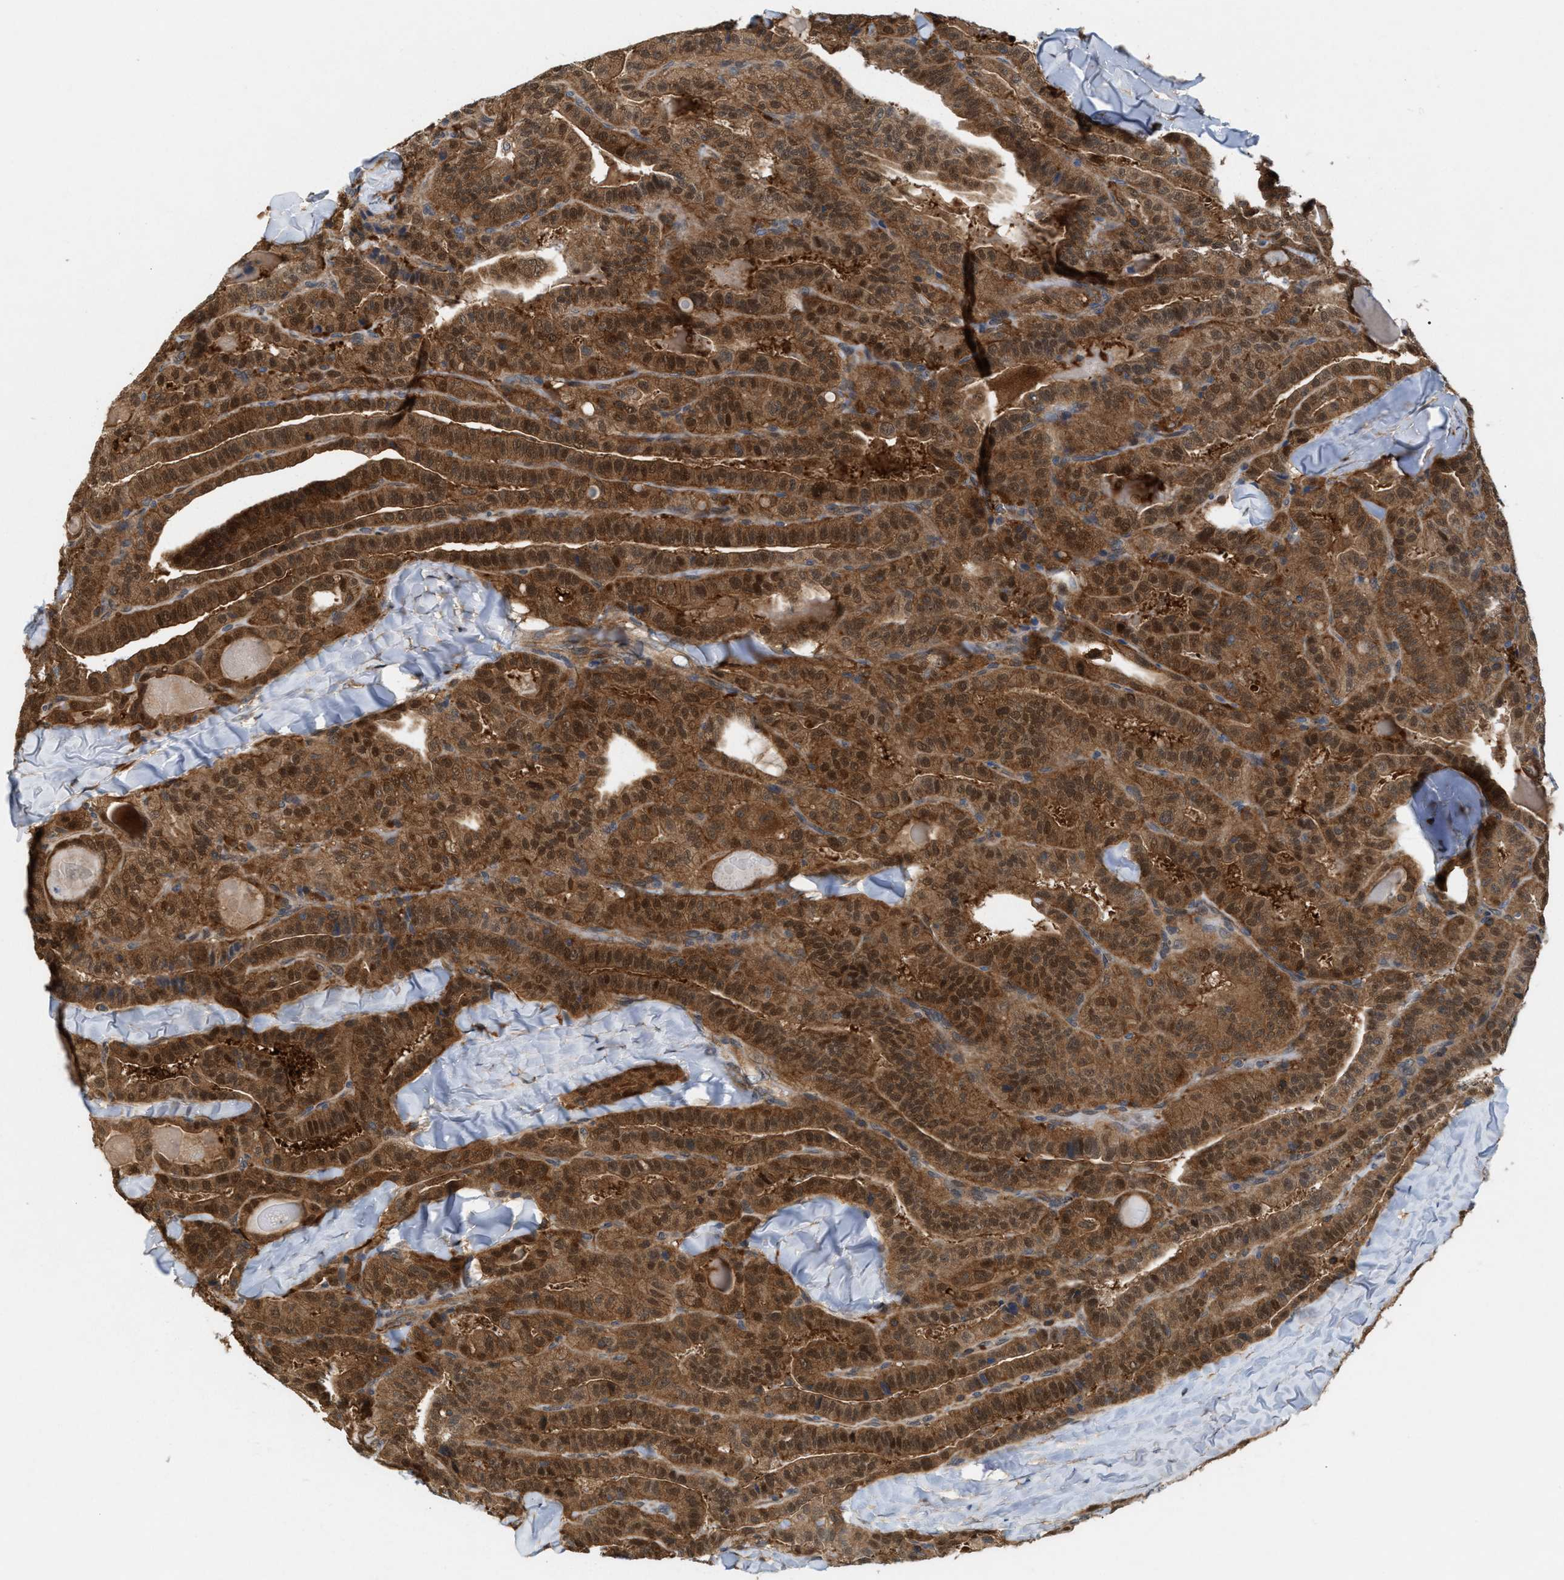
{"staining": {"intensity": "strong", "quantity": ">75%", "location": "cytoplasmic/membranous,nuclear"}, "tissue": "thyroid cancer", "cell_type": "Tumor cells", "image_type": "cancer", "snomed": [{"axis": "morphology", "description": "Papillary adenocarcinoma, NOS"}, {"axis": "topography", "description": "Thyroid gland"}], "caption": "Immunohistochemical staining of thyroid papillary adenocarcinoma reveals strong cytoplasmic/membranous and nuclear protein staining in approximately >75% of tumor cells. (DAB IHC, brown staining for protein, blue staining for nuclei).", "gene": "GLOD4", "patient": {"sex": "male", "age": 77}}